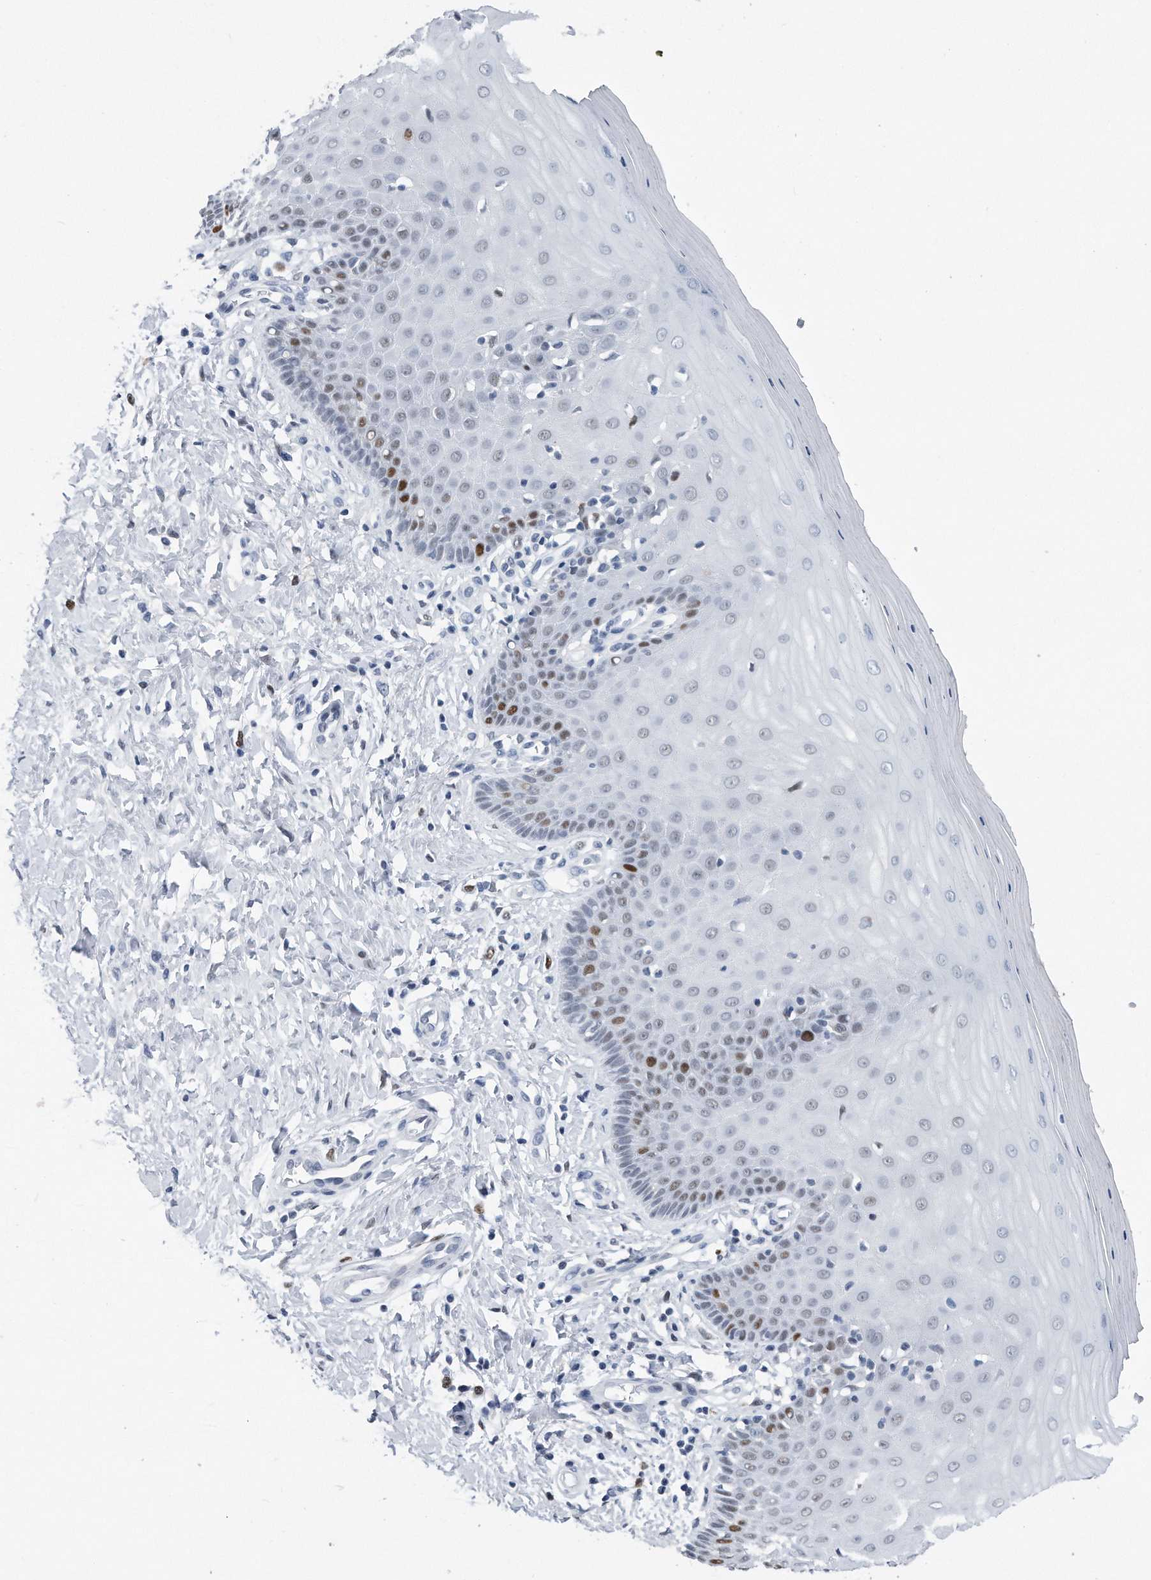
{"staining": {"intensity": "negative", "quantity": "none", "location": "none"}, "tissue": "cervix", "cell_type": "Glandular cells", "image_type": "normal", "snomed": [{"axis": "morphology", "description": "Normal tissue, NOS"}, {"axis": "topography", "description": "Cervix"}], "caption": "Photomicrograph shows no significant protein positivity in glandular cells of normal cervix.", "gene": "PCNA", "patient": {"sex": "female", "age": 55}}